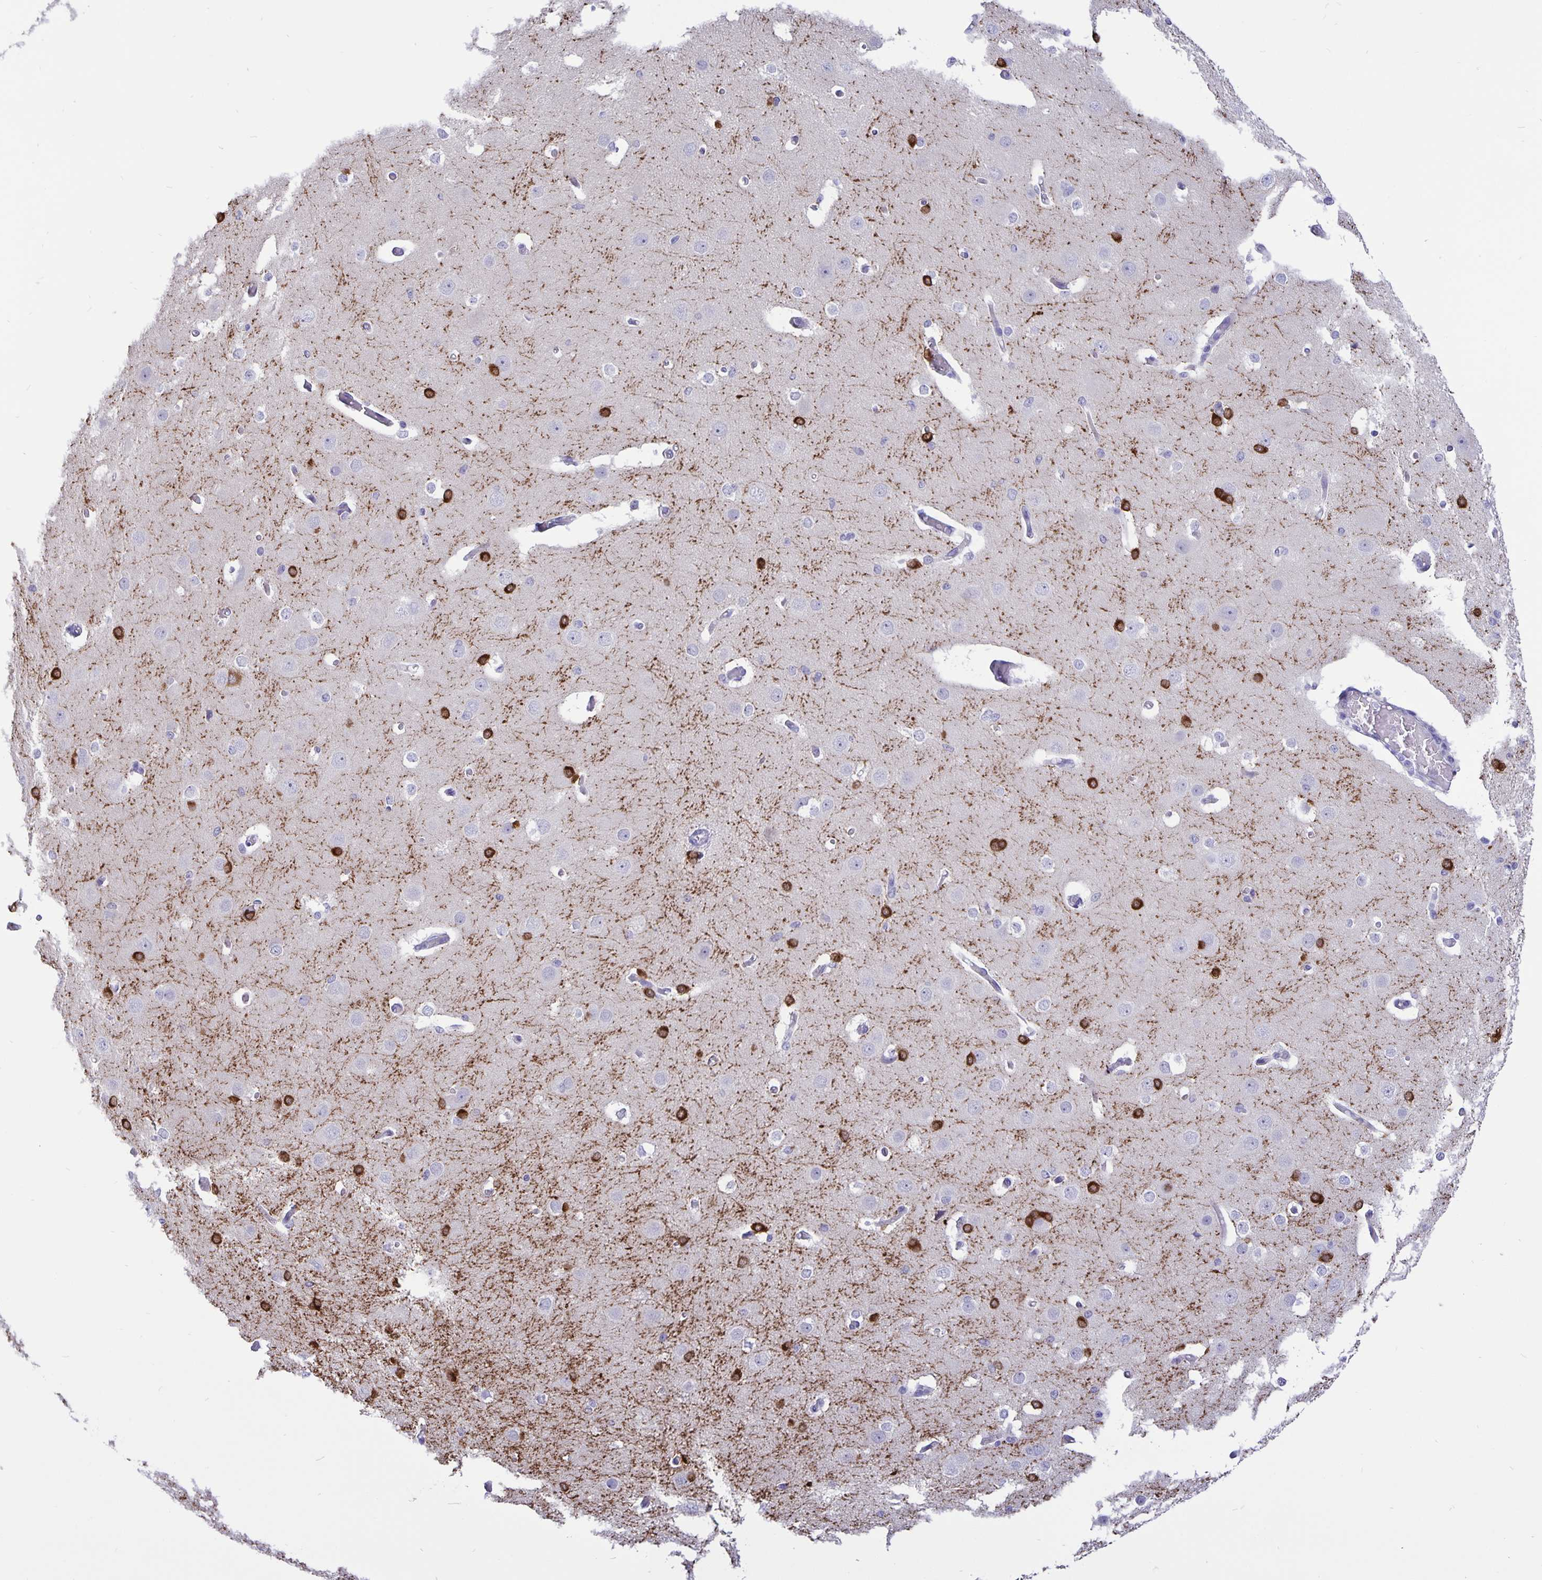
{"staining": {"intensity": "negative", "quantity": "none", "location": "none"}, "tissue": "cerebral cortex", "cell_type": "Endothelial cells", "image_type": "normal", "snomed": [{"axis": "morphology", "description": "Normal tissue, NOS"}, {"axis": "morphology", "description": "Inflammation, NOS"}, {"axis": "topography", "description": "Cerebral cortex"}], "caption": "A histopathology image of cerebral cortex stained for a protein shows no brown staining in endothelial cells. The staining is performed using DAB (3,3'-diaminobenzidine) brown chromogen with nuclei counter-stained in using hematoxylin.", "gene": "ERMN", "patient": {"sex": "male", "age": 6}}